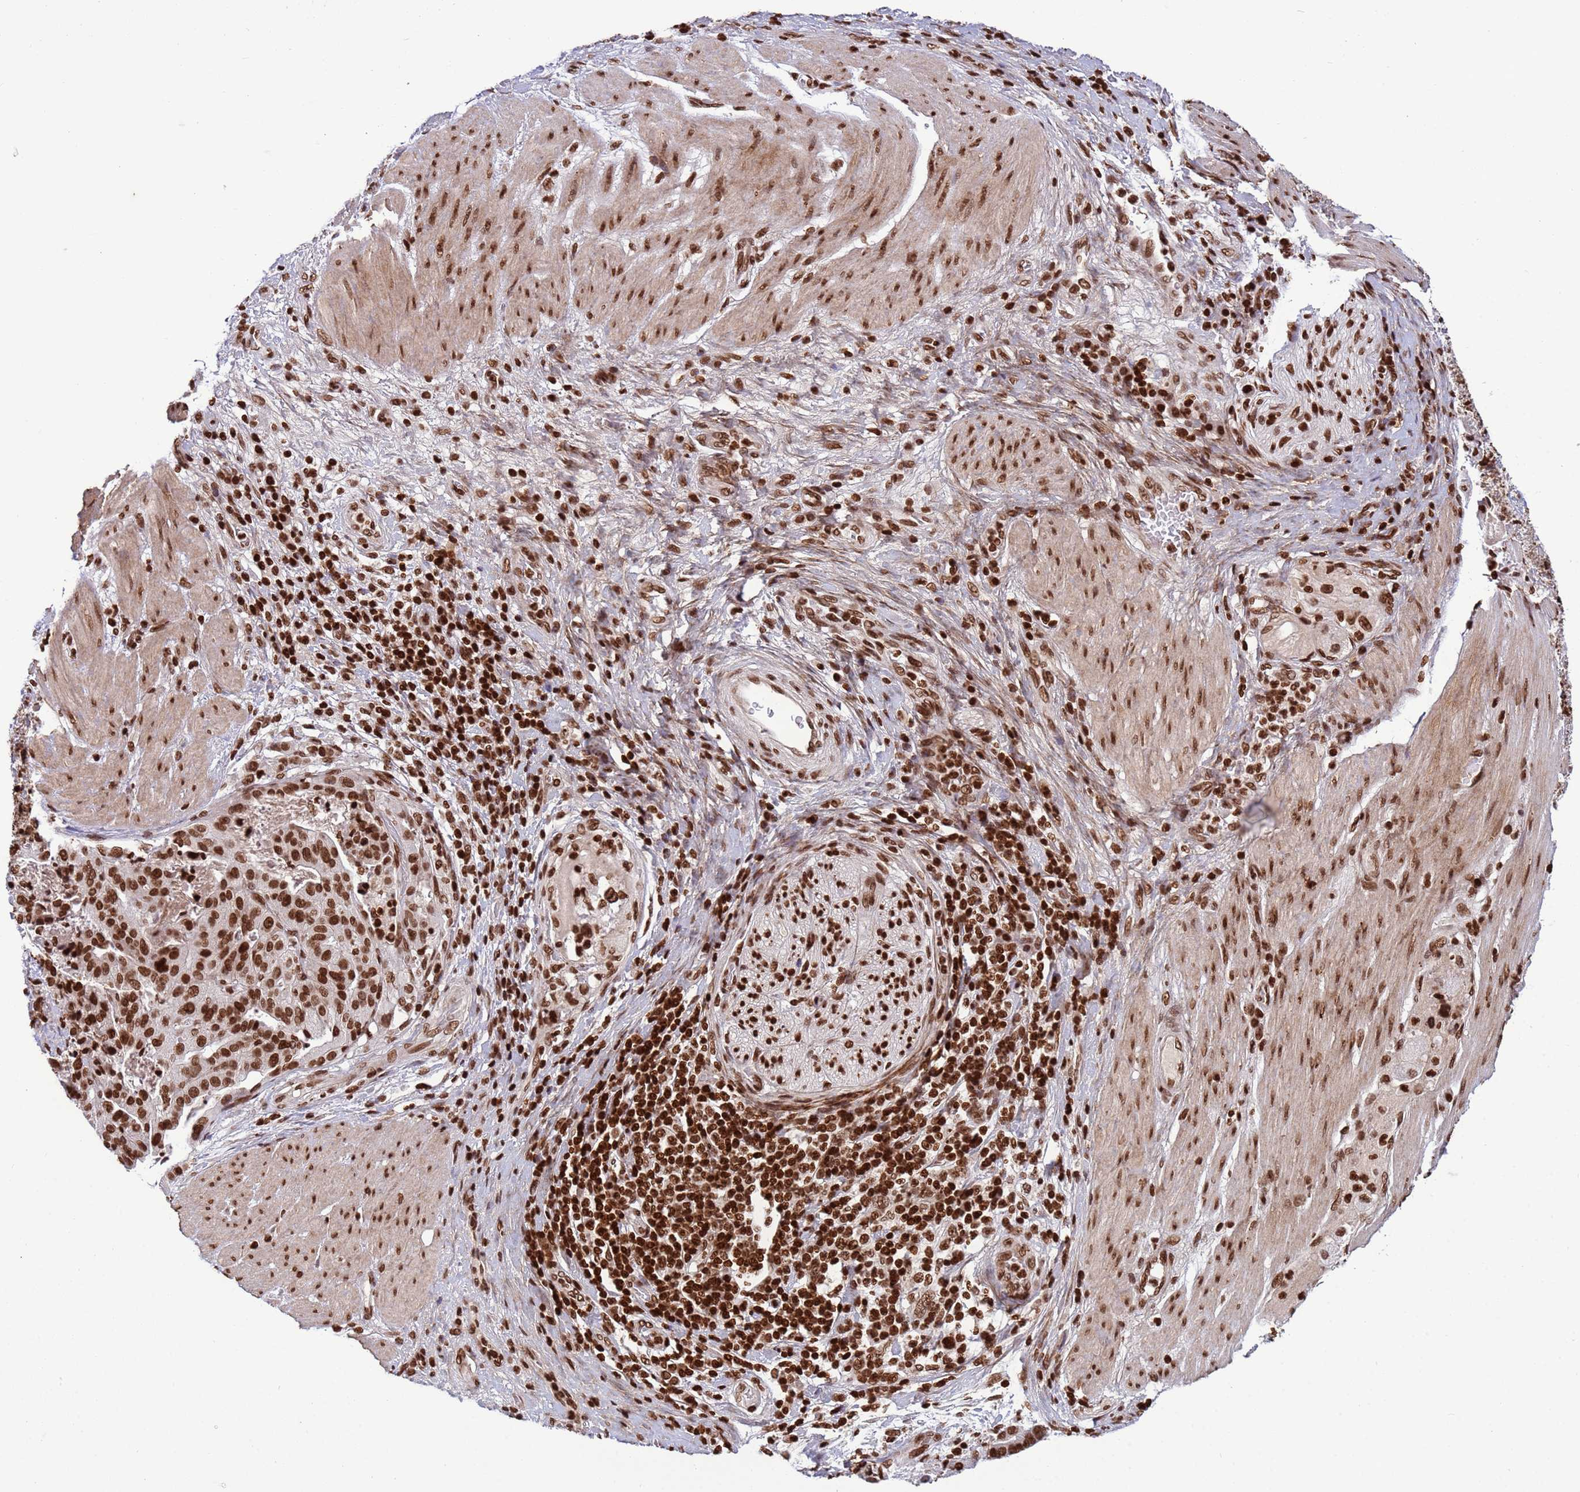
{"staining": {"intensity": "strong", "quantity": ">75%", "location": "nuclear"}, "tissue": "stomach cancer", "cell_type": "Tumor cells", "image_type": "cancer", "snomed": [{"axis": "morphology", "description": "Adenocarcinoma, NOS"}, {"axis": "topography", "description": "Stomach"}], "caption": "Stomach cancer was stained to show a protein in brown. There is high levels of strong nuclear staining in about >75% of tumor cells. (Stains: DAB in brown, nuclei in blue, Microscopy: brightfield microscopy at high magnification).", "gene": "H3-3B", "patient": {"sex": "male", "age": 48}}